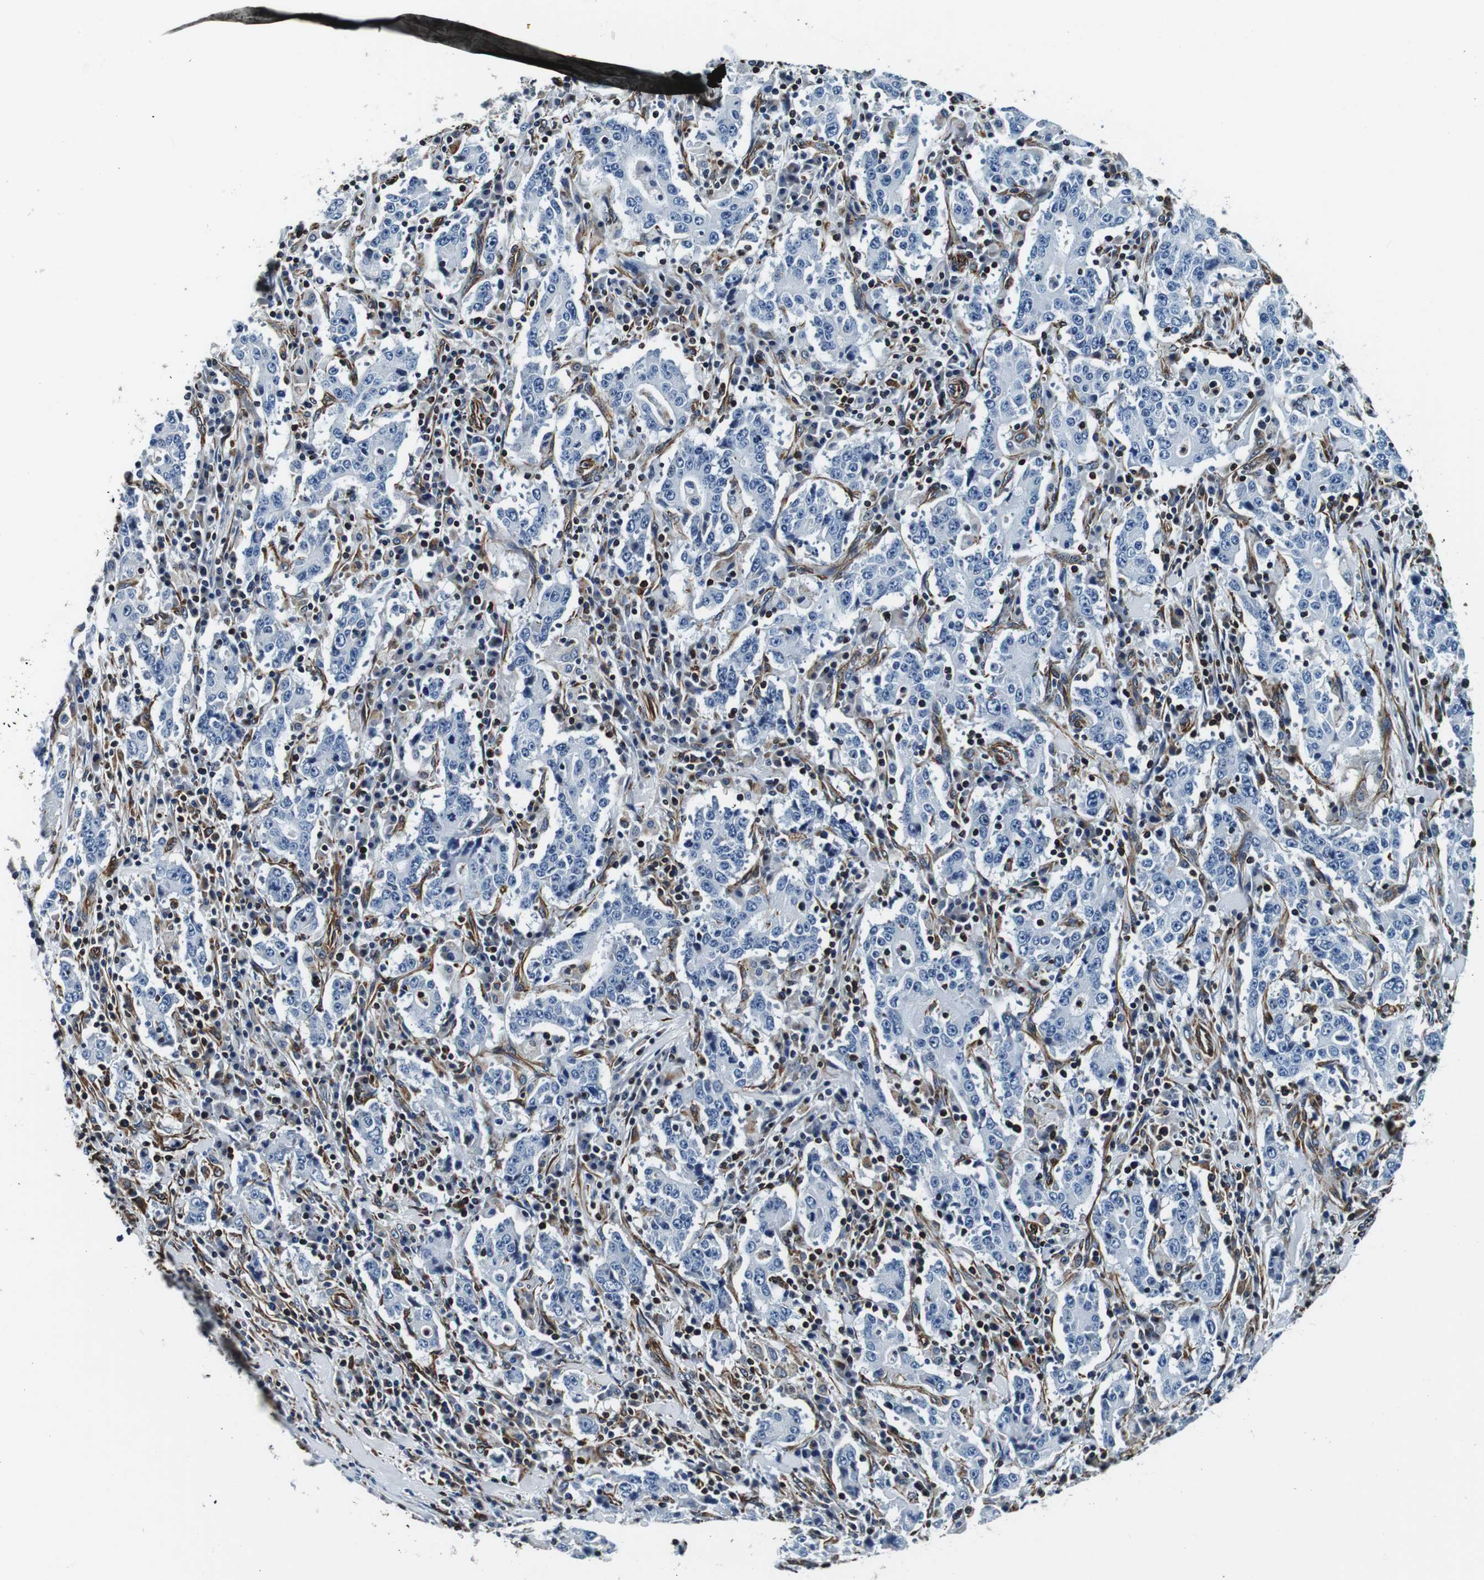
{"staining": {"intensity": "negative", "quantity": "none", "location": "none"}, "tissue": "stomach cancer", "cell_type": "Tumor cells", "image_type": "cancer", "snomed": [{"axis": "morphology", "description": "Normal tissue, NOS"}, {"axis": "morphology", "description": "Adenocarcinoma, NOS"}, {"axis": "topography", "description": "Stomach, upper"}, {"axis": "topography", "description": "Stomach"}], "caption": "Tumor cells show no significant expression in stomach cancer (adenocarcinoma).", "gene": "GJE1", "patient": {"sex": "male", "age": 59}}